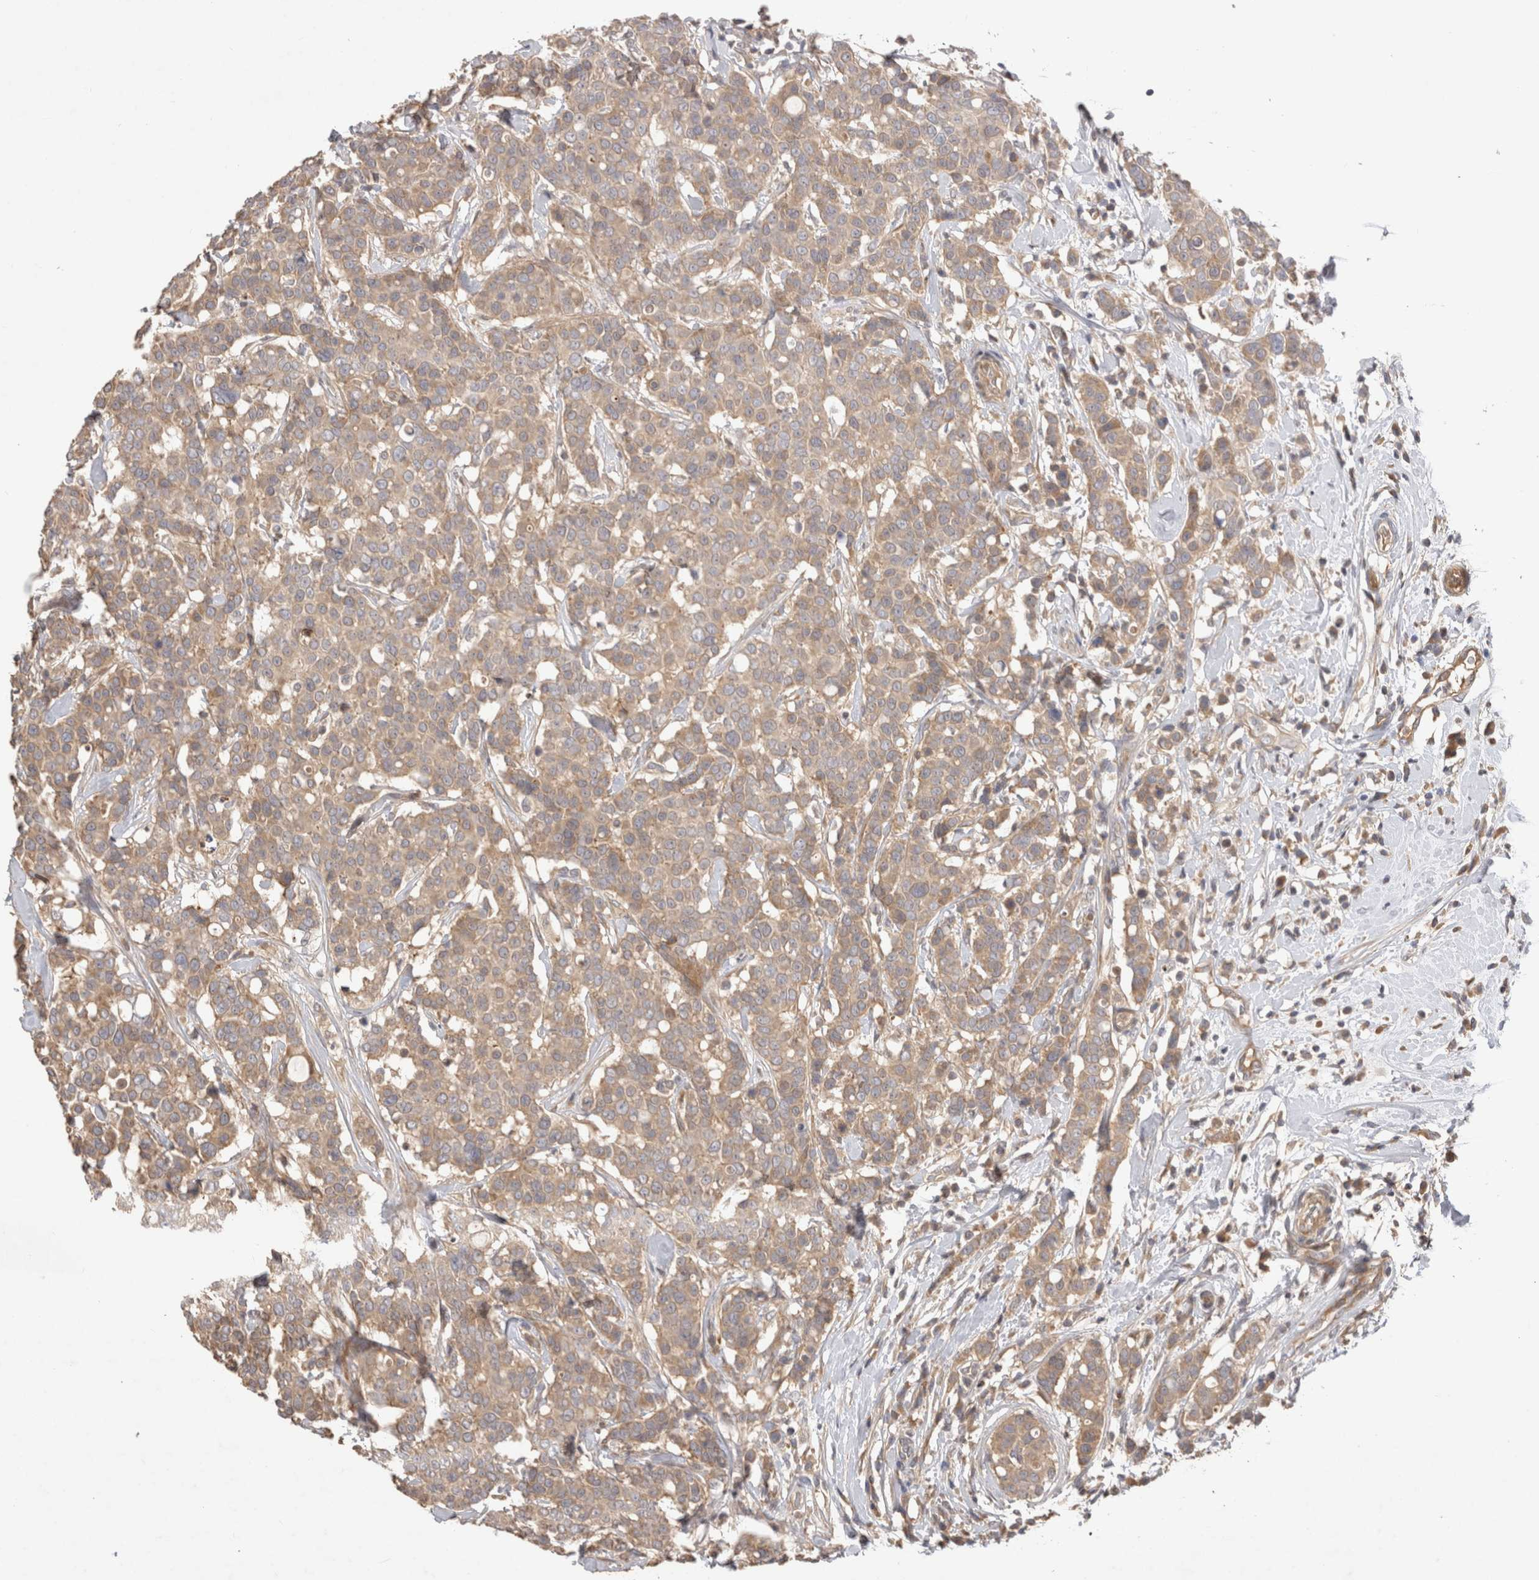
{"staining": {"intensity": "weak", "quantity": ">75%", "location": "cytoplasmic/membranous"}, "tissue": "breast cancer", "cell_type": "Tumor cells", "image_type": "cancer", "snomed": [{"axis": "morphology", "description": "Duct carcinoma"}, {"axis": "topography", "description": "Breast"}], "caption": "Immunohistochemistry (IHC) micrograph of human breast cancer (intraductal carcinoma) stained for a protein (brown), which exhibits low levels of weak cytoplasmic/membranous expression in about >75% of tumor cells.", "gene": "PPP1R42", "patient": {"sex": "female", "age": 27}}